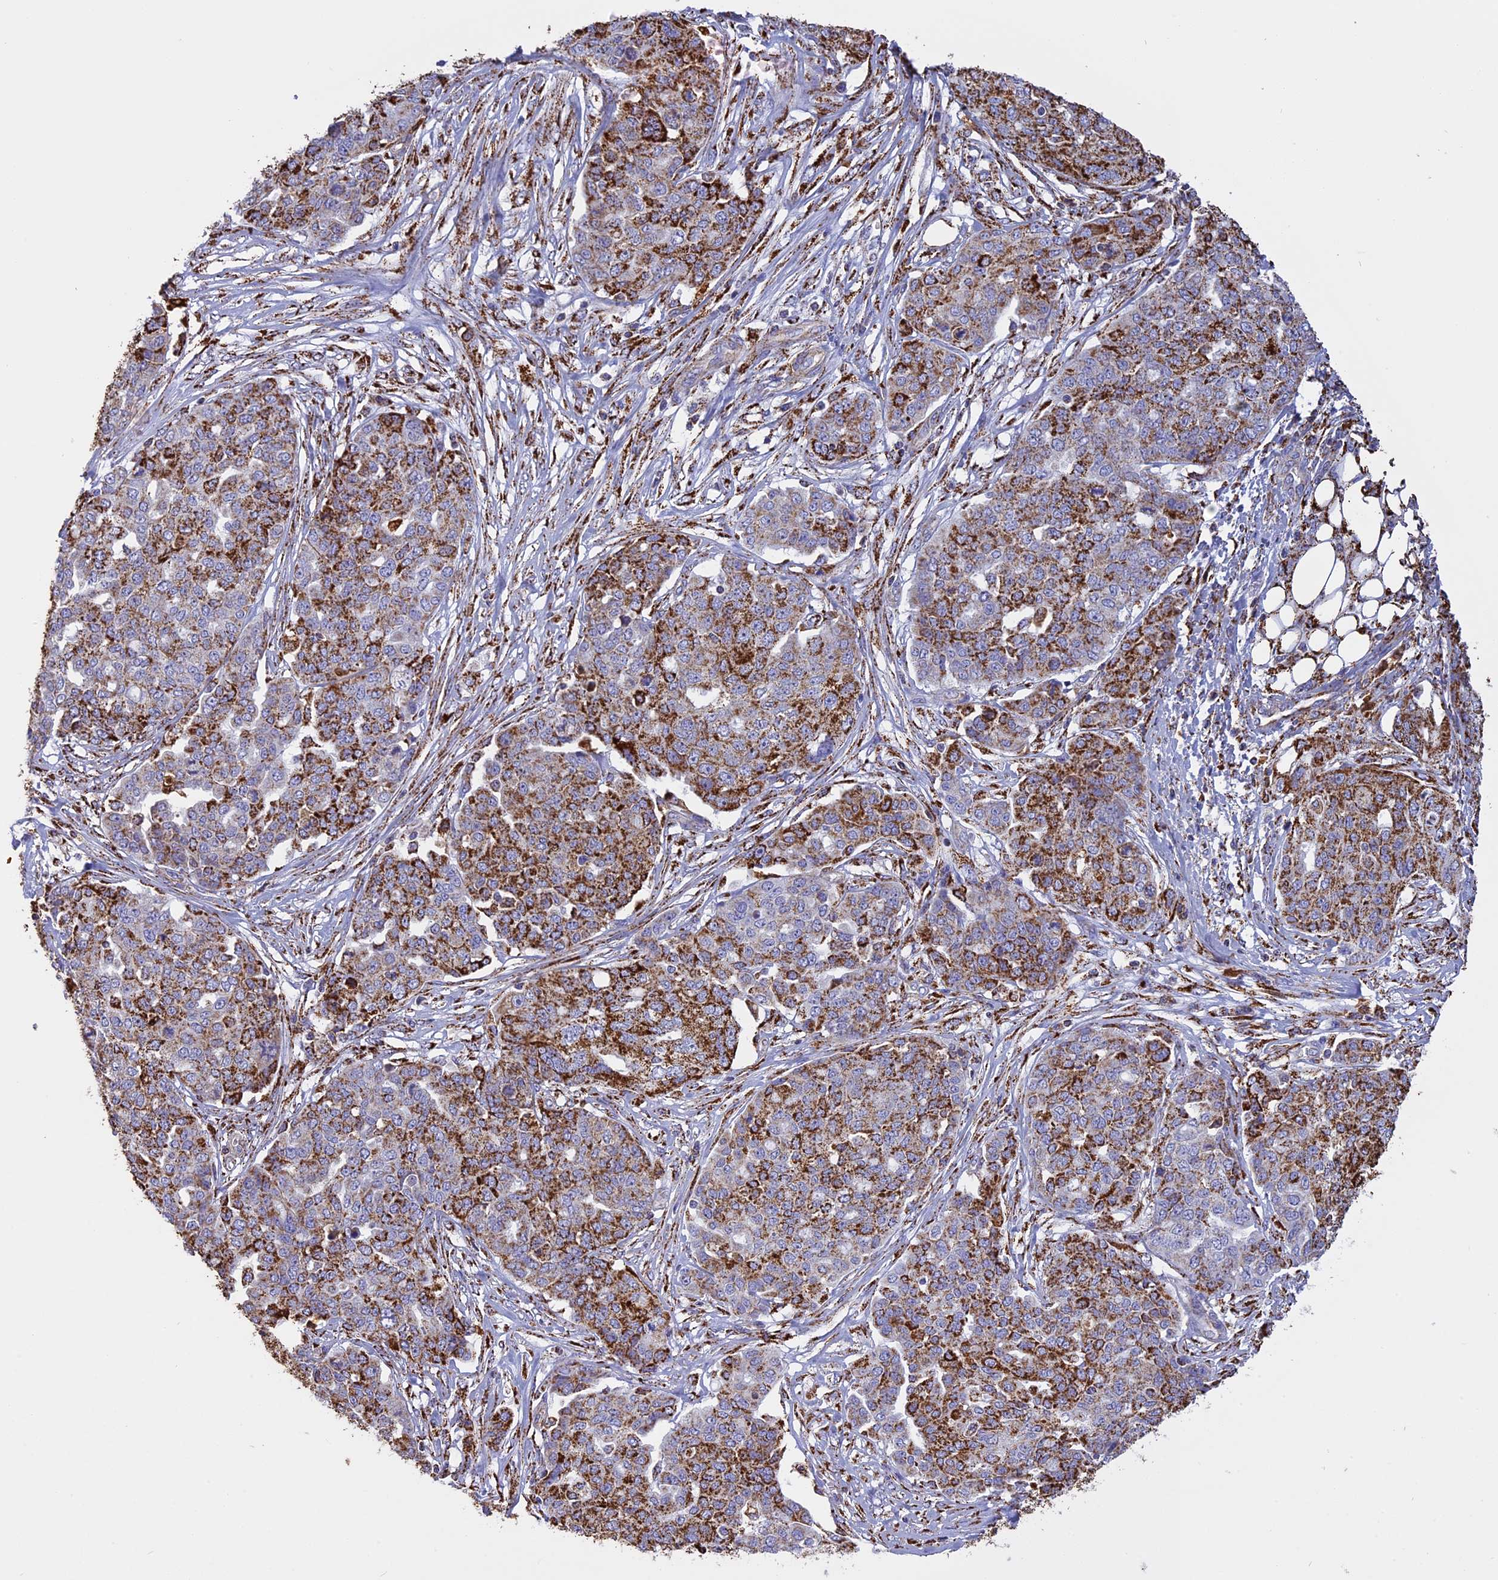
{"staining": {"intensity": "moderate", "quantity": "25%-75%", "location": "cytoplasmic/membranous"}, "tissue": "ovarian cancer", "cell_type": "Tumor cells", "image_type": "cancer", "snomed": [{"axis": "morphology", "description": "Cystadenocarcinoma, serous, NOS"}, {"axis": "topography", "description": "Soft tissue"}, {"axis": "topography", "description": "Ovary"}], "caption": "Ovarian cancer stained for a protein demonstrates moderate cytoplasmic/membranous positivity in tumor cells. (DAB (3,3'-diaminobenzidine) = brown stain, brightfield microscopy at high magnification).", "gene": "KCNG1", "patient": {"sex": "female", "age": 57}}